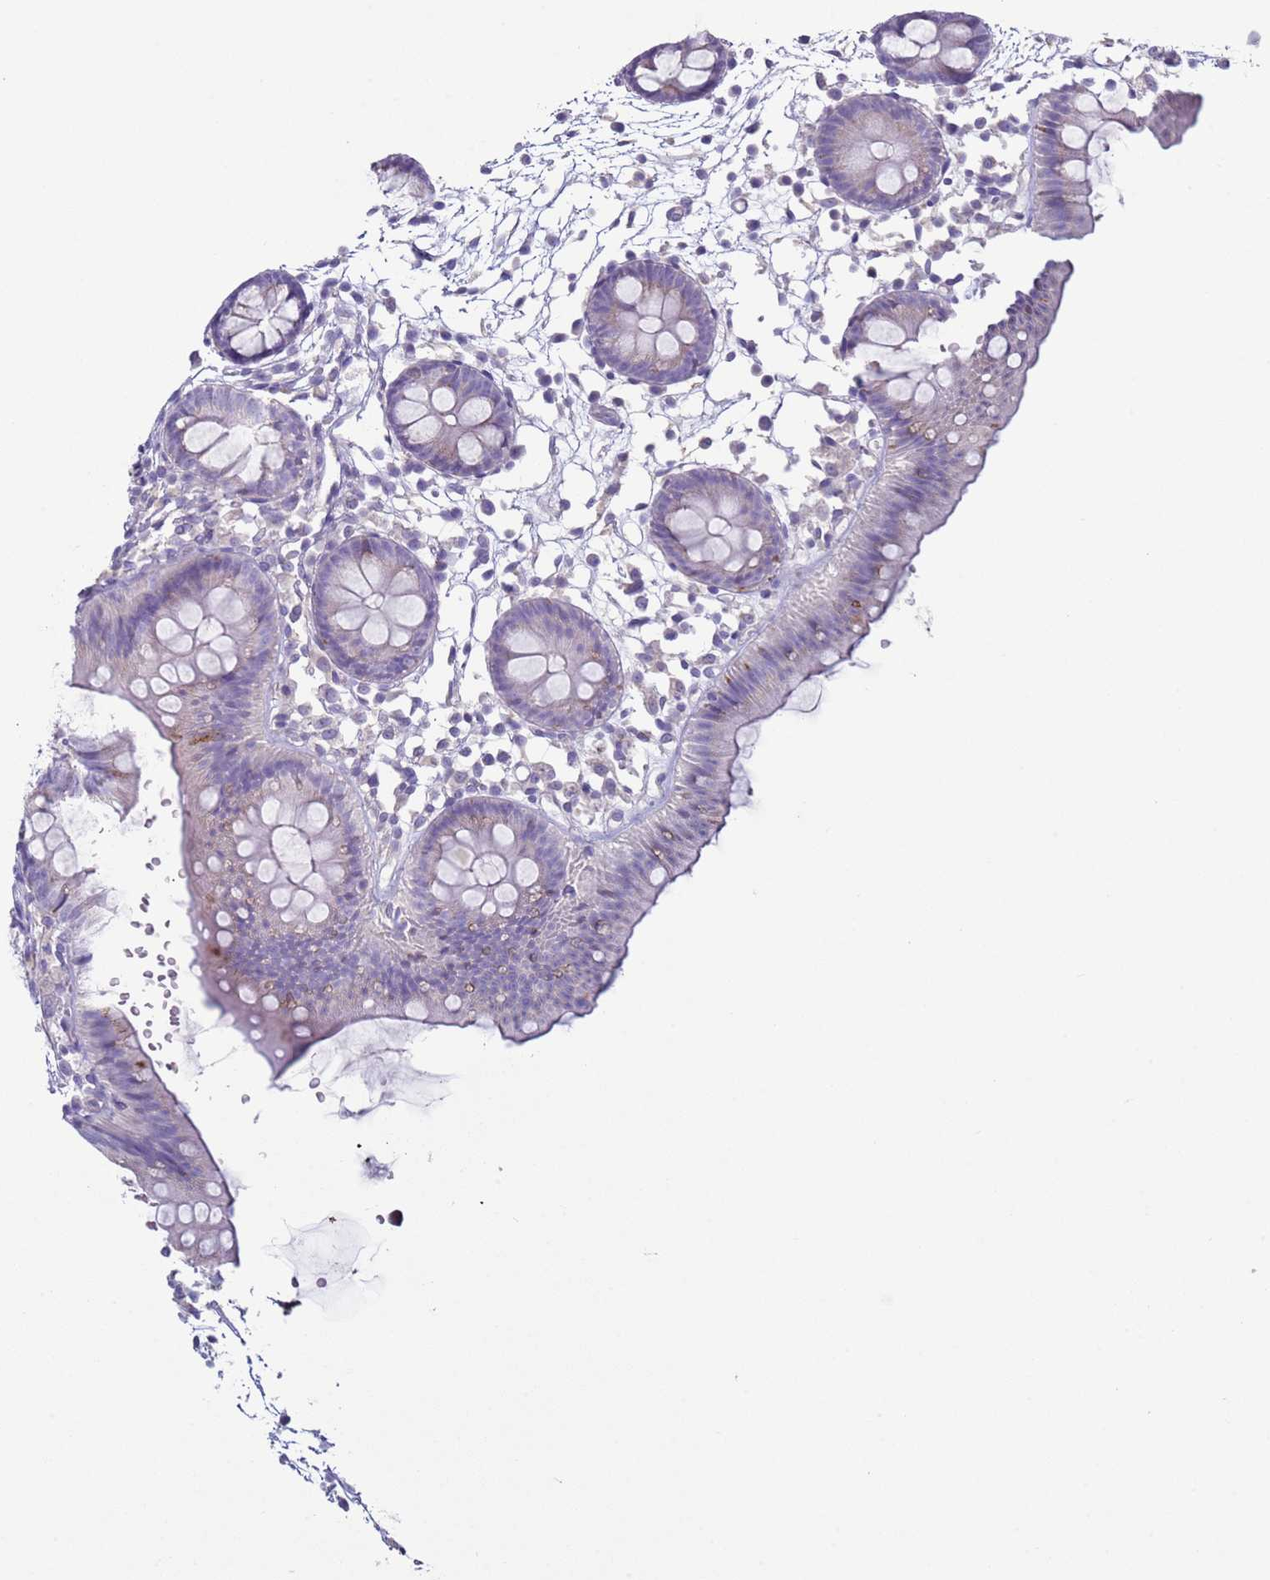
{"staining": {"intensity": "negative", "quantity": "none", "location": "none"}, "tissue": "colon", "cell_type": "Endothelial cells", "image_type": "normal", "snomed": [{"axis": "morphology", "description": "Normal tissue, NOS"}, {"axis": "topography", "description": "Colon"}], "caption": "DAB immunohistochemical staining of unremarkable human colon reveals no significant positivity in endothelial cells.", "gene": "NPAP1", "patient": {"sex": "male", "age": 56}}